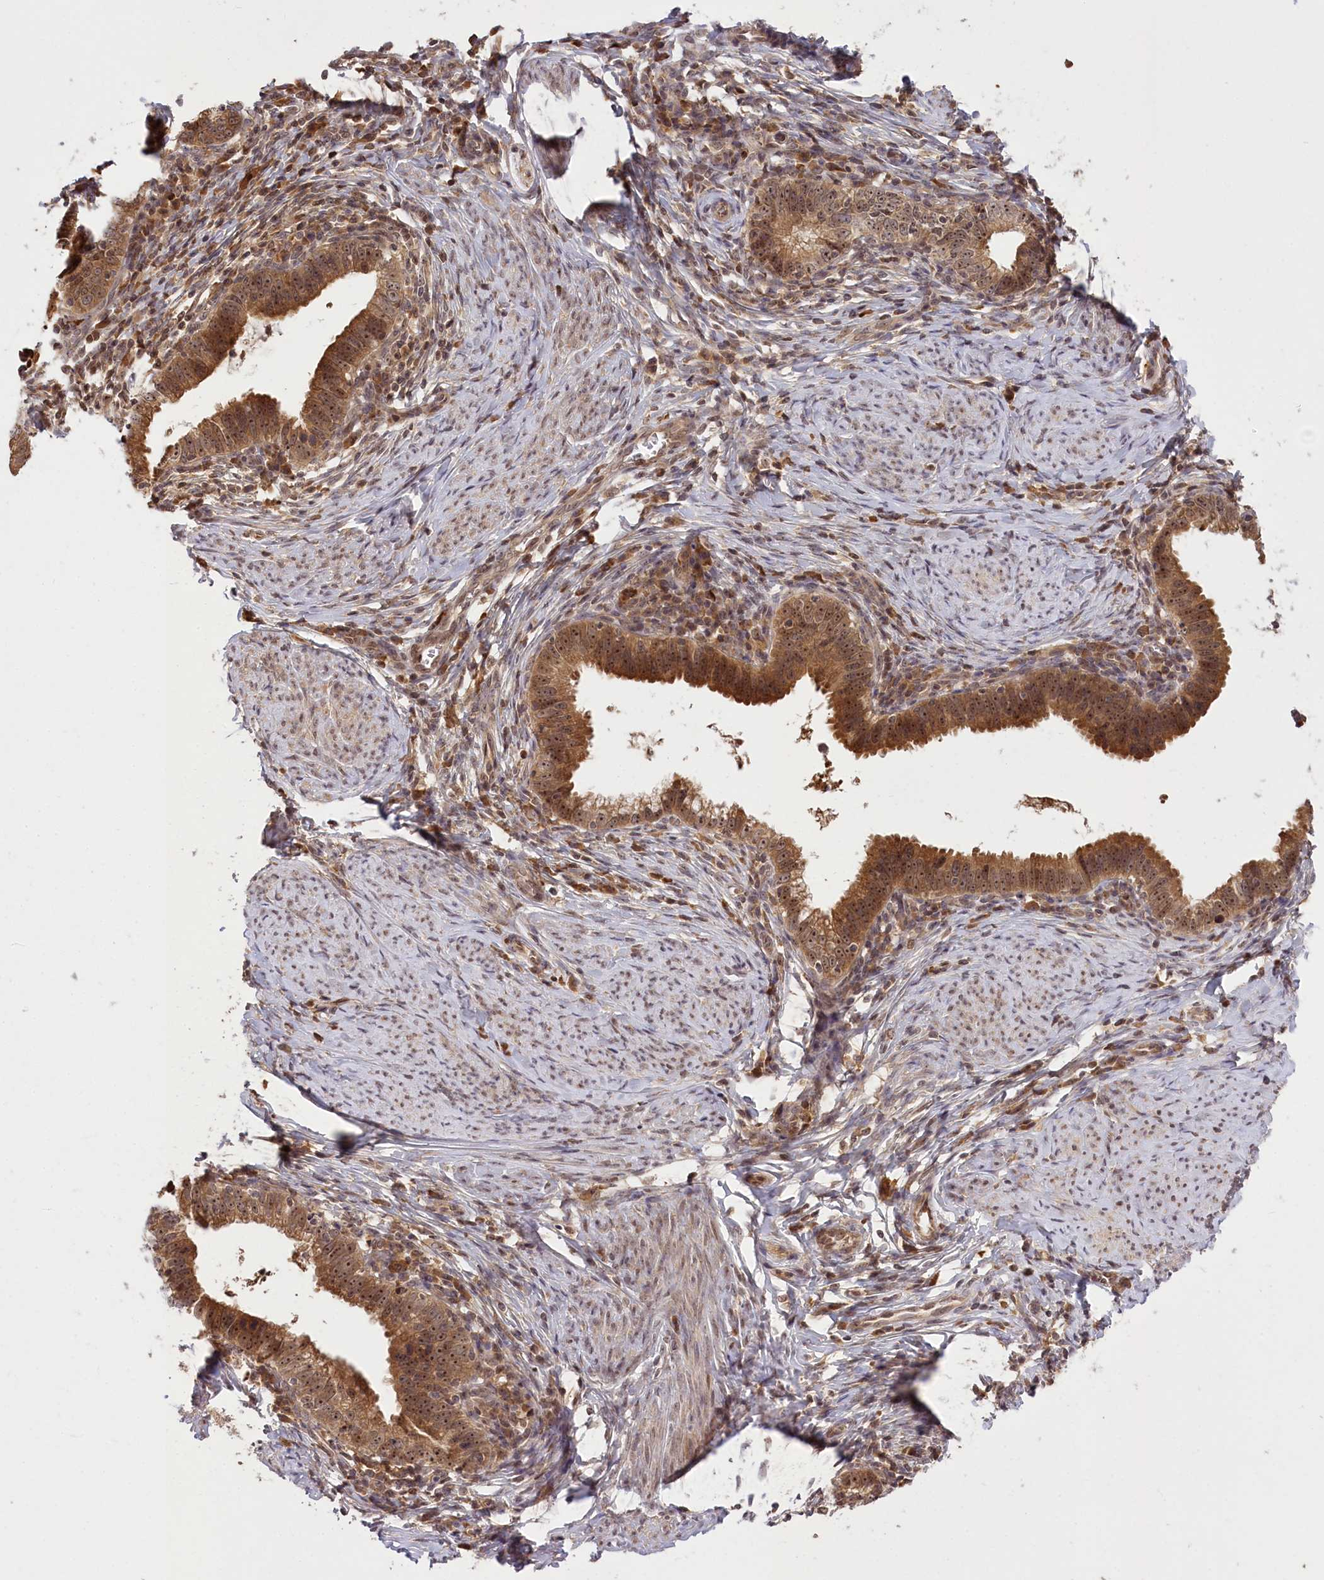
{"staining": {"intensity": "moderate", "quantity": ">75%", "location": "cytoplasmic/membranous,nuclear"}, "tissue": "cervical cancer", "cell_type": "Tumor cells", "image_type": "cancer", "snomed": [{"axis": "morphology", "description": "Adenocarcinoma, NOS"}, {"axis": "topography", "description": "Cervix"}], "caption": "This is a histology image of immunohistochemistry staining of cervical cancer, which shows moderate expression in the cytoplasmic/membranous and nuclear of tumor cells.", "gene": "SERGEF", "patient": {"sex": "female", "age": 36}}